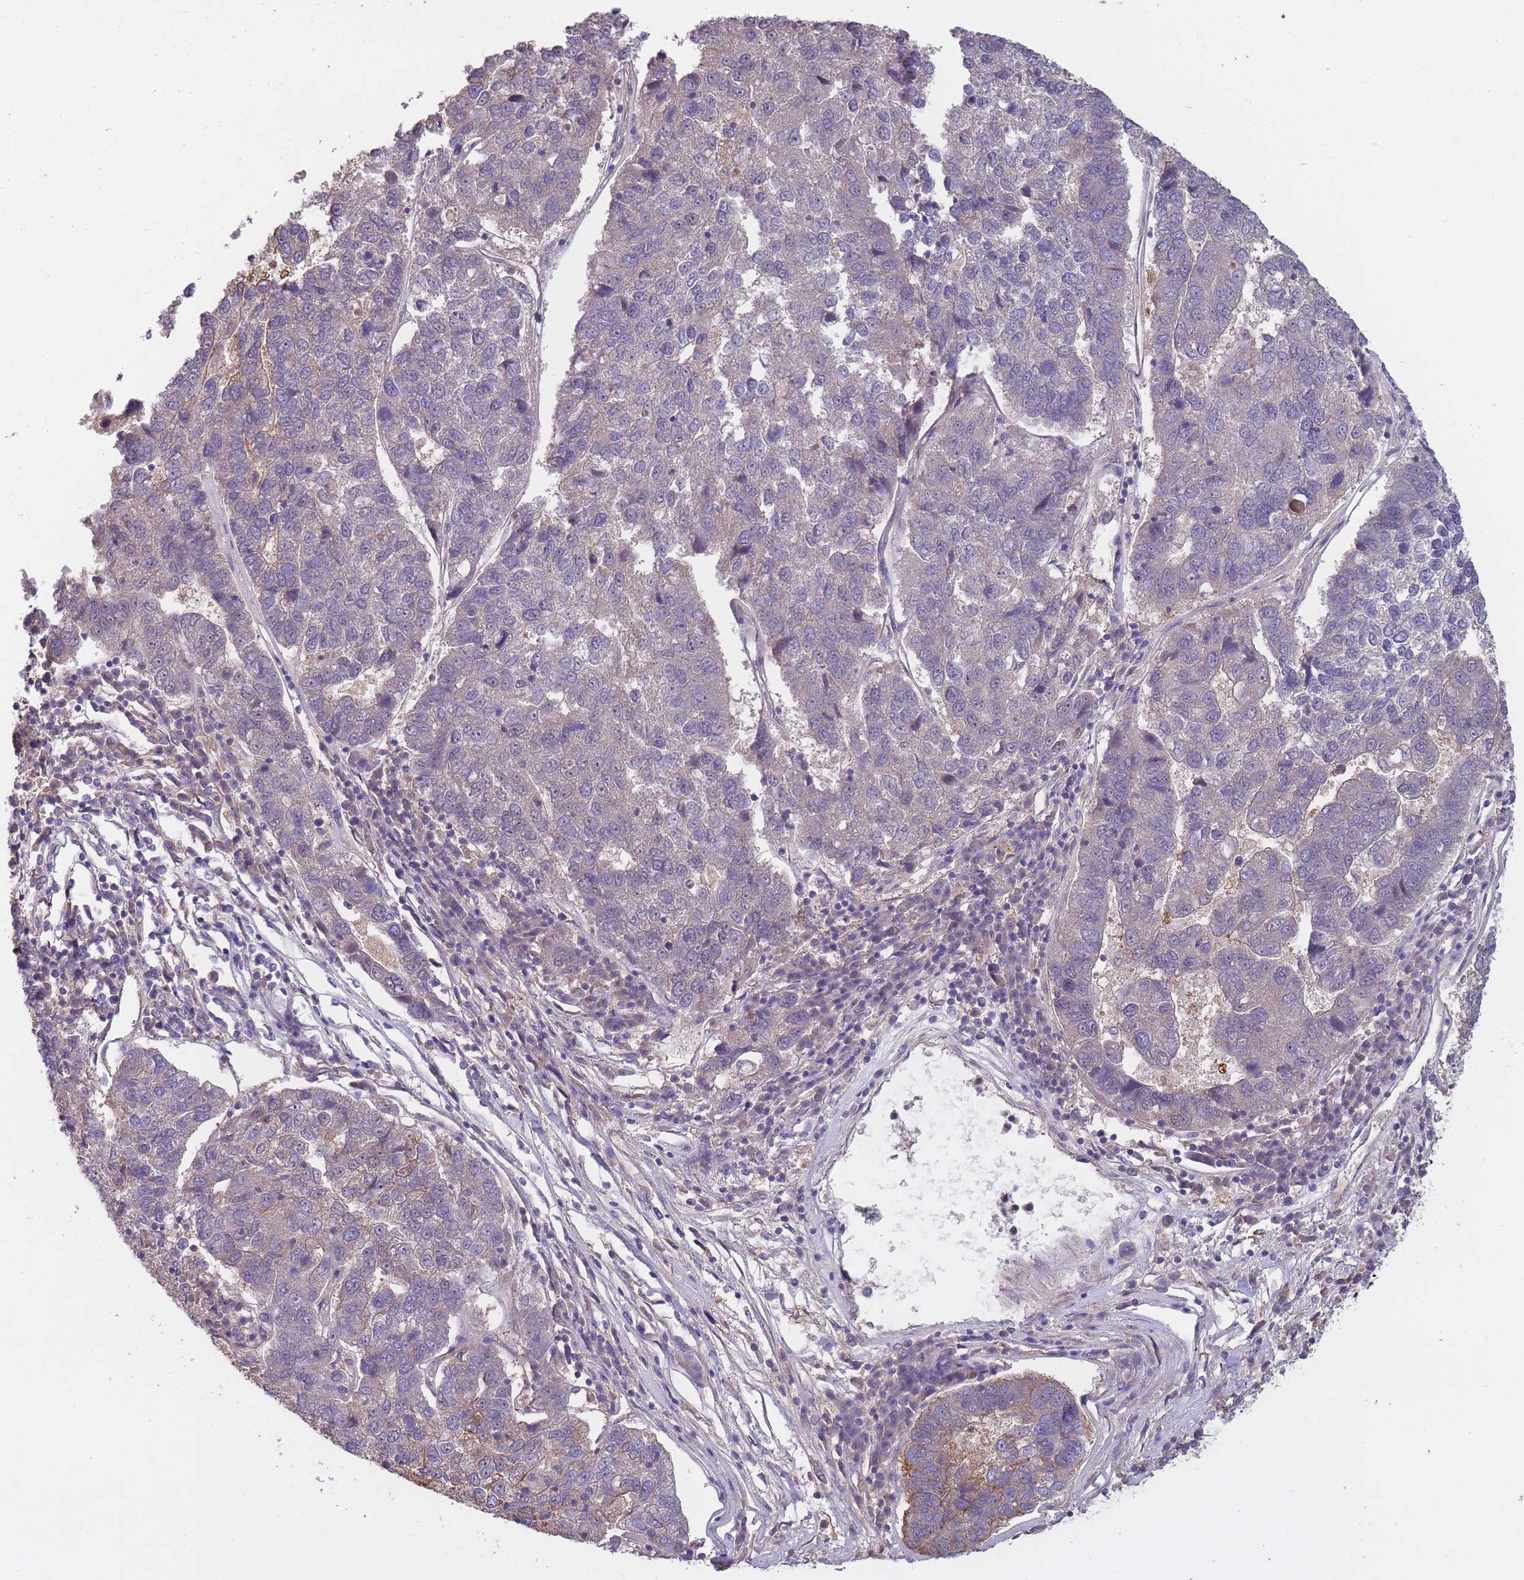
{"staining": {"intensity": "moderate", "quantity": "<25%", "location": "cytoplasmic/membranous"}, "tissue": "pancreatic cancer", "cell_type": "Tumor cells", "image_type": "cancer", "snomed": [{"axis": "morphology", "description": "Adenocarcinoma, NOS"}, {"axis": "topography", "description": "Pancreas"}], "caption": "Protein staining of pancreatic cancer tissue exhibits moderate cytoplasmic/membranous expression in about <25% of tumor cells.", "gene": "KIAA1755", "patient": {"sex": "female", "age": 61}}